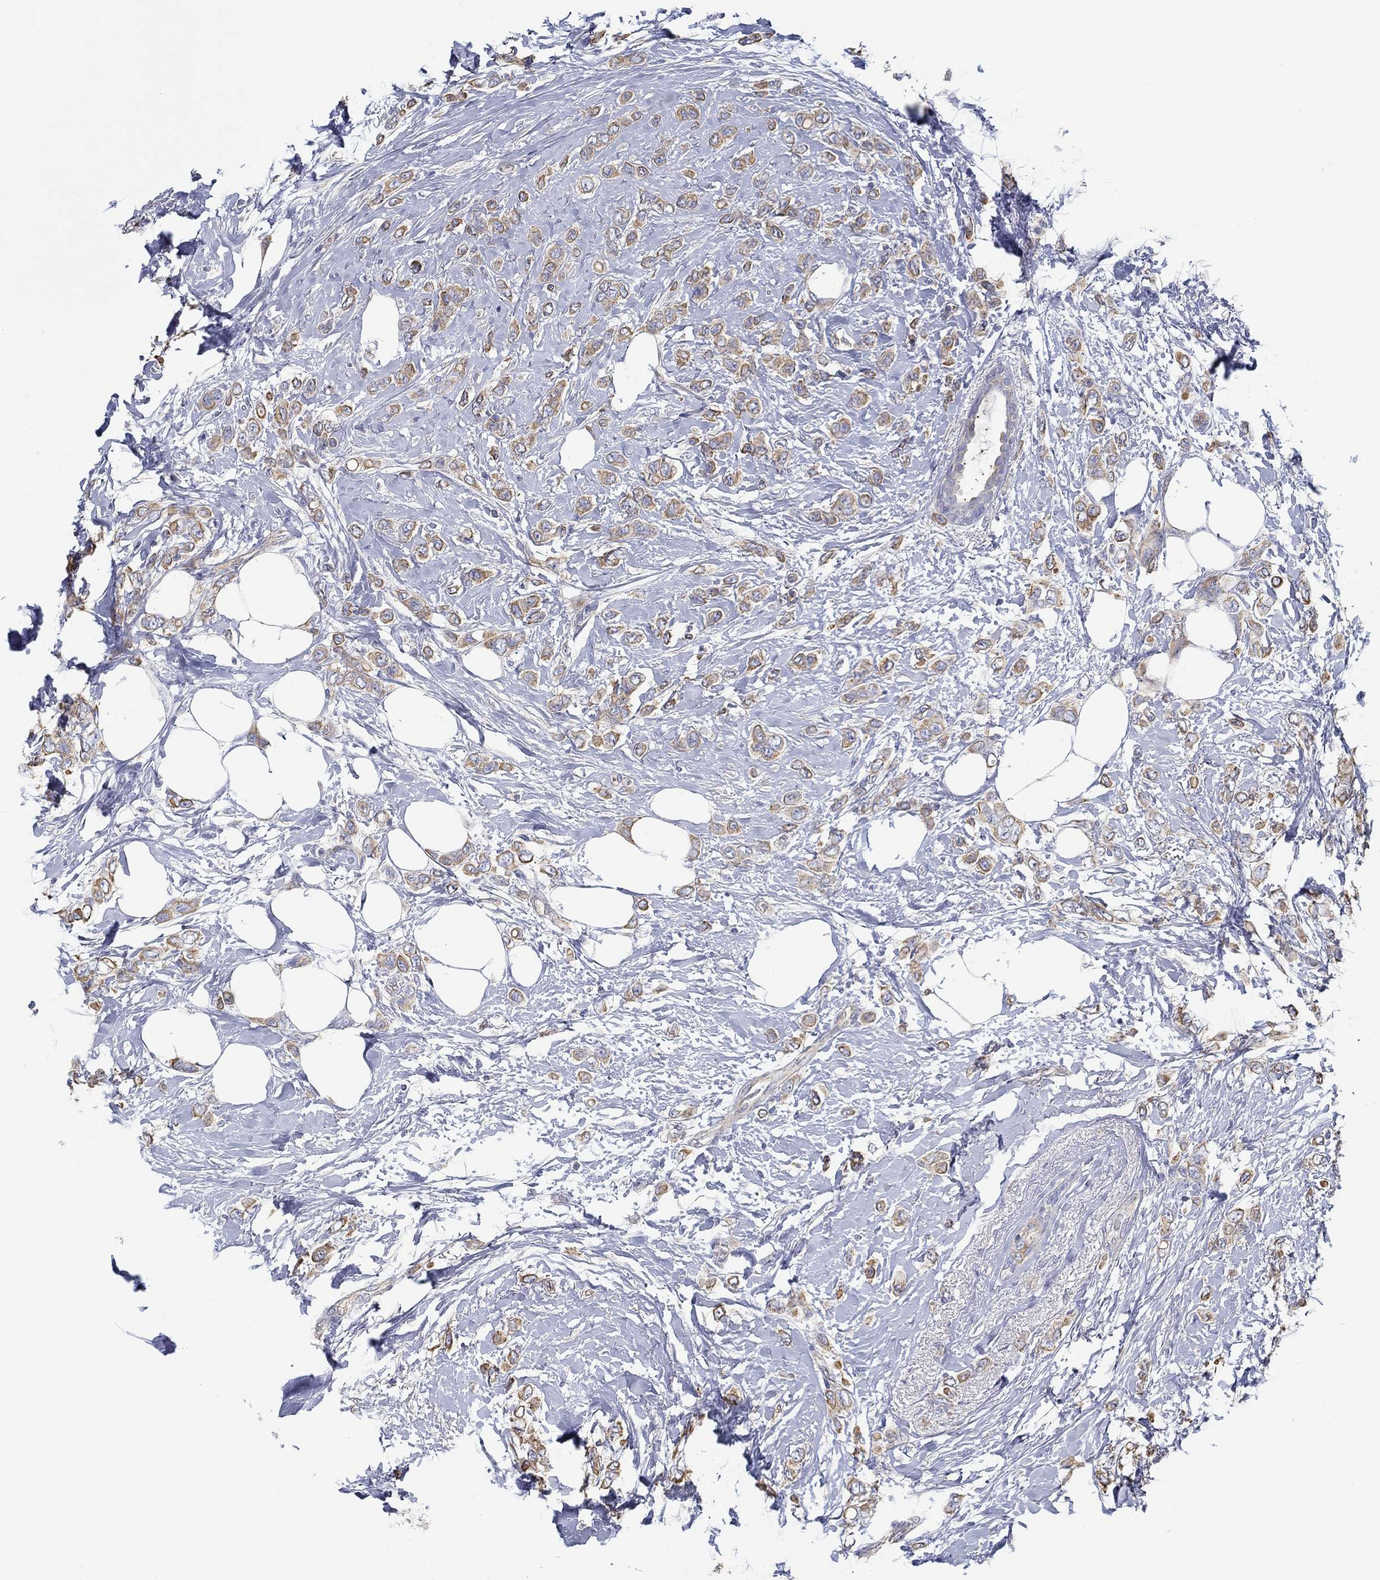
{"staining": {"intensity": "moderate", "quantity": ">75%", "location": "cytoplasmic/membranous"}, "tissue": "breast cancer", "cell_type": "Tumor cells", "image_type": "cancer", "snomed": [{"axis": "morphology", "description": "Lobular carcinoma"}, {"axis": "topography", "description": "Breast"}], "caption": "Breast cancer stained with a protein marker demonstrates moderate staining in tumor cells.", "gene": "BBOF1", "patient": {"sex": "female", "age": 66}}